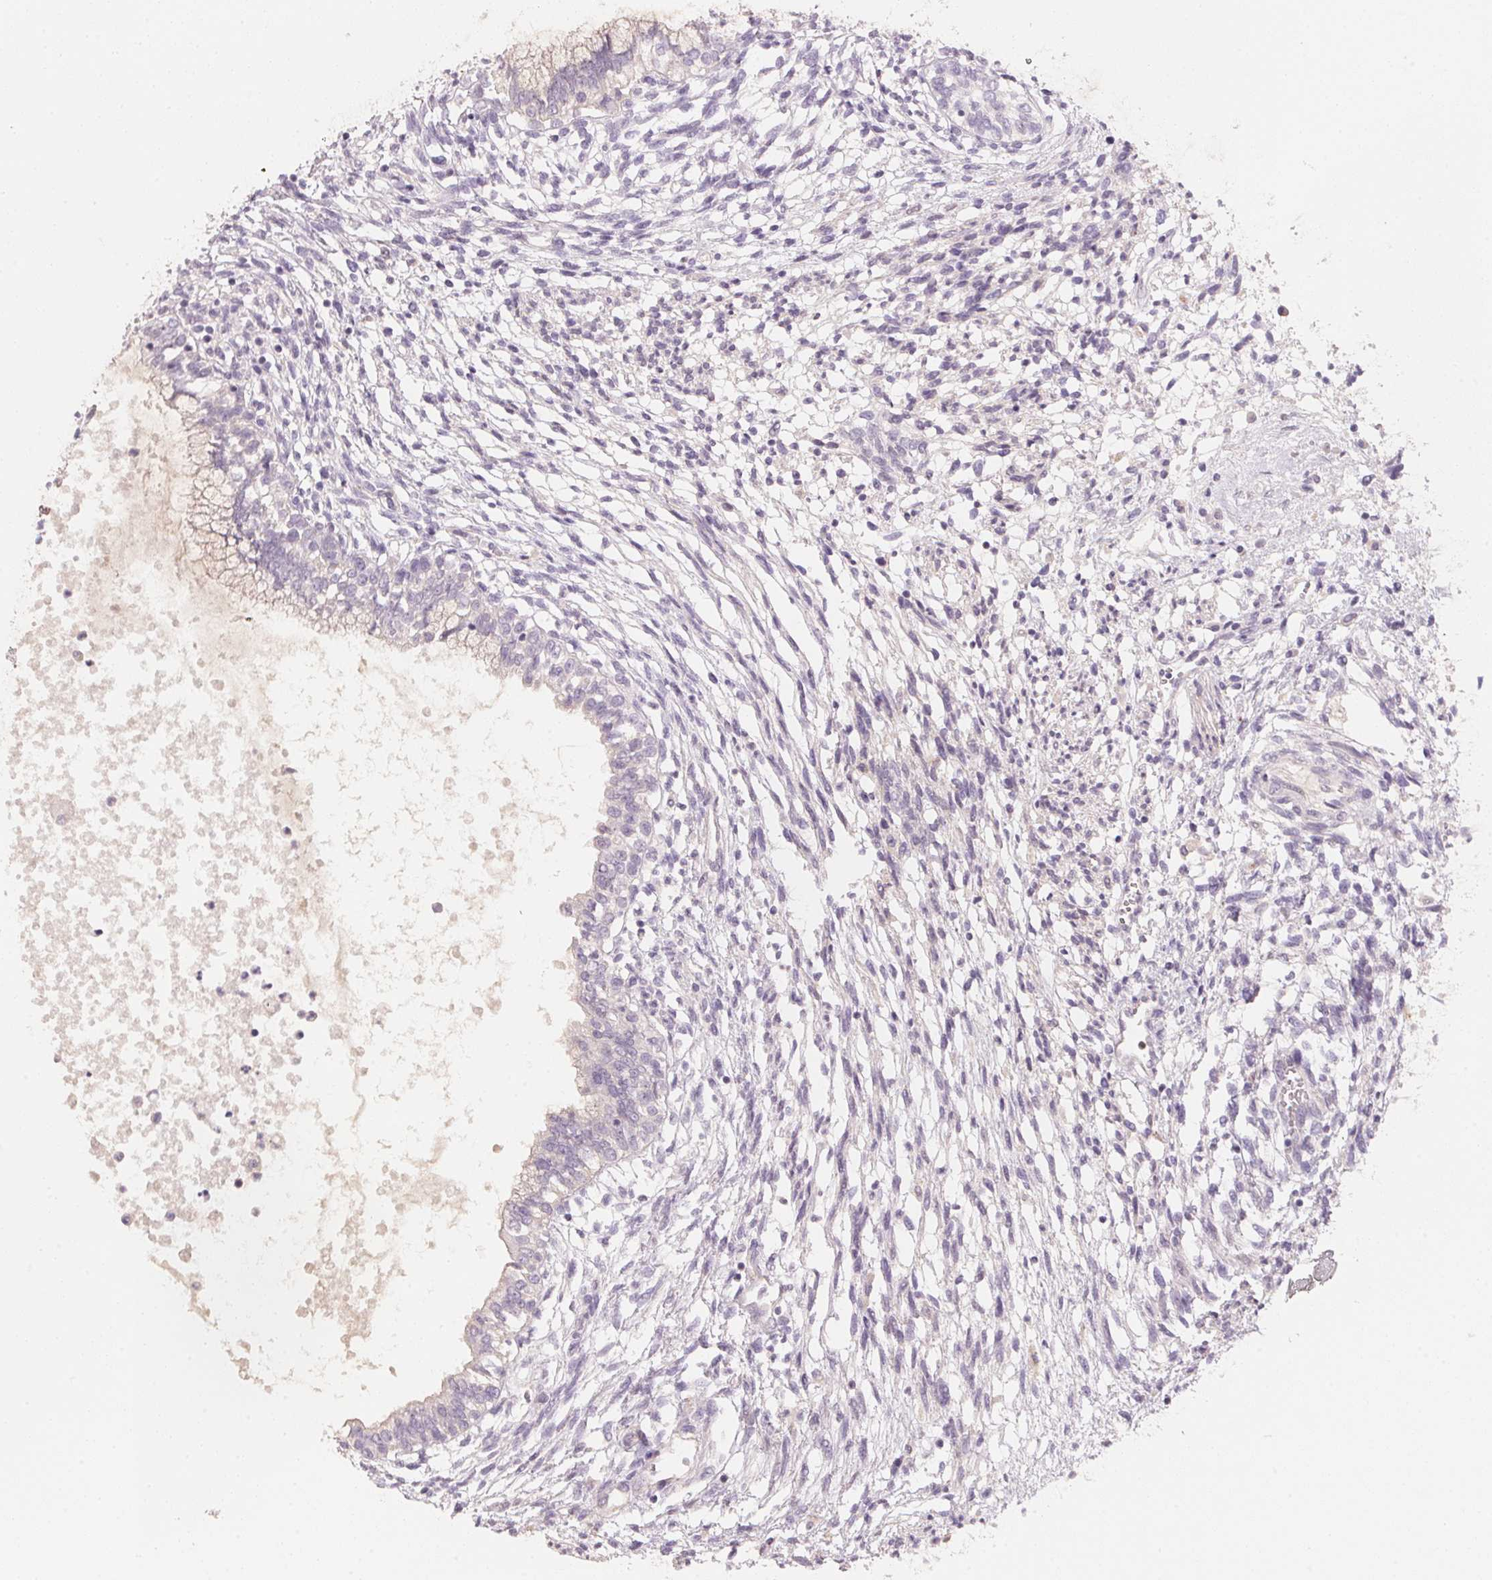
{"staining": {"intensity": "negative", "quantity": "none", "location": "none"}, "tissue": "testis cancer", "cell_type": "Tumor cells", "image_type": "cancer", "snomed": [{"axis": "morphology", "description": "Carcinoma, Embryonal, NOS"}, {"axis": "topography", "description": "Testis"}], "caption": "Immunohistochemical staining of human testis embryonal carcinoma reveals no significant positivity in tumor cells.", "gene": "TREH", "patient": {"sex": "male", "age": 37}}